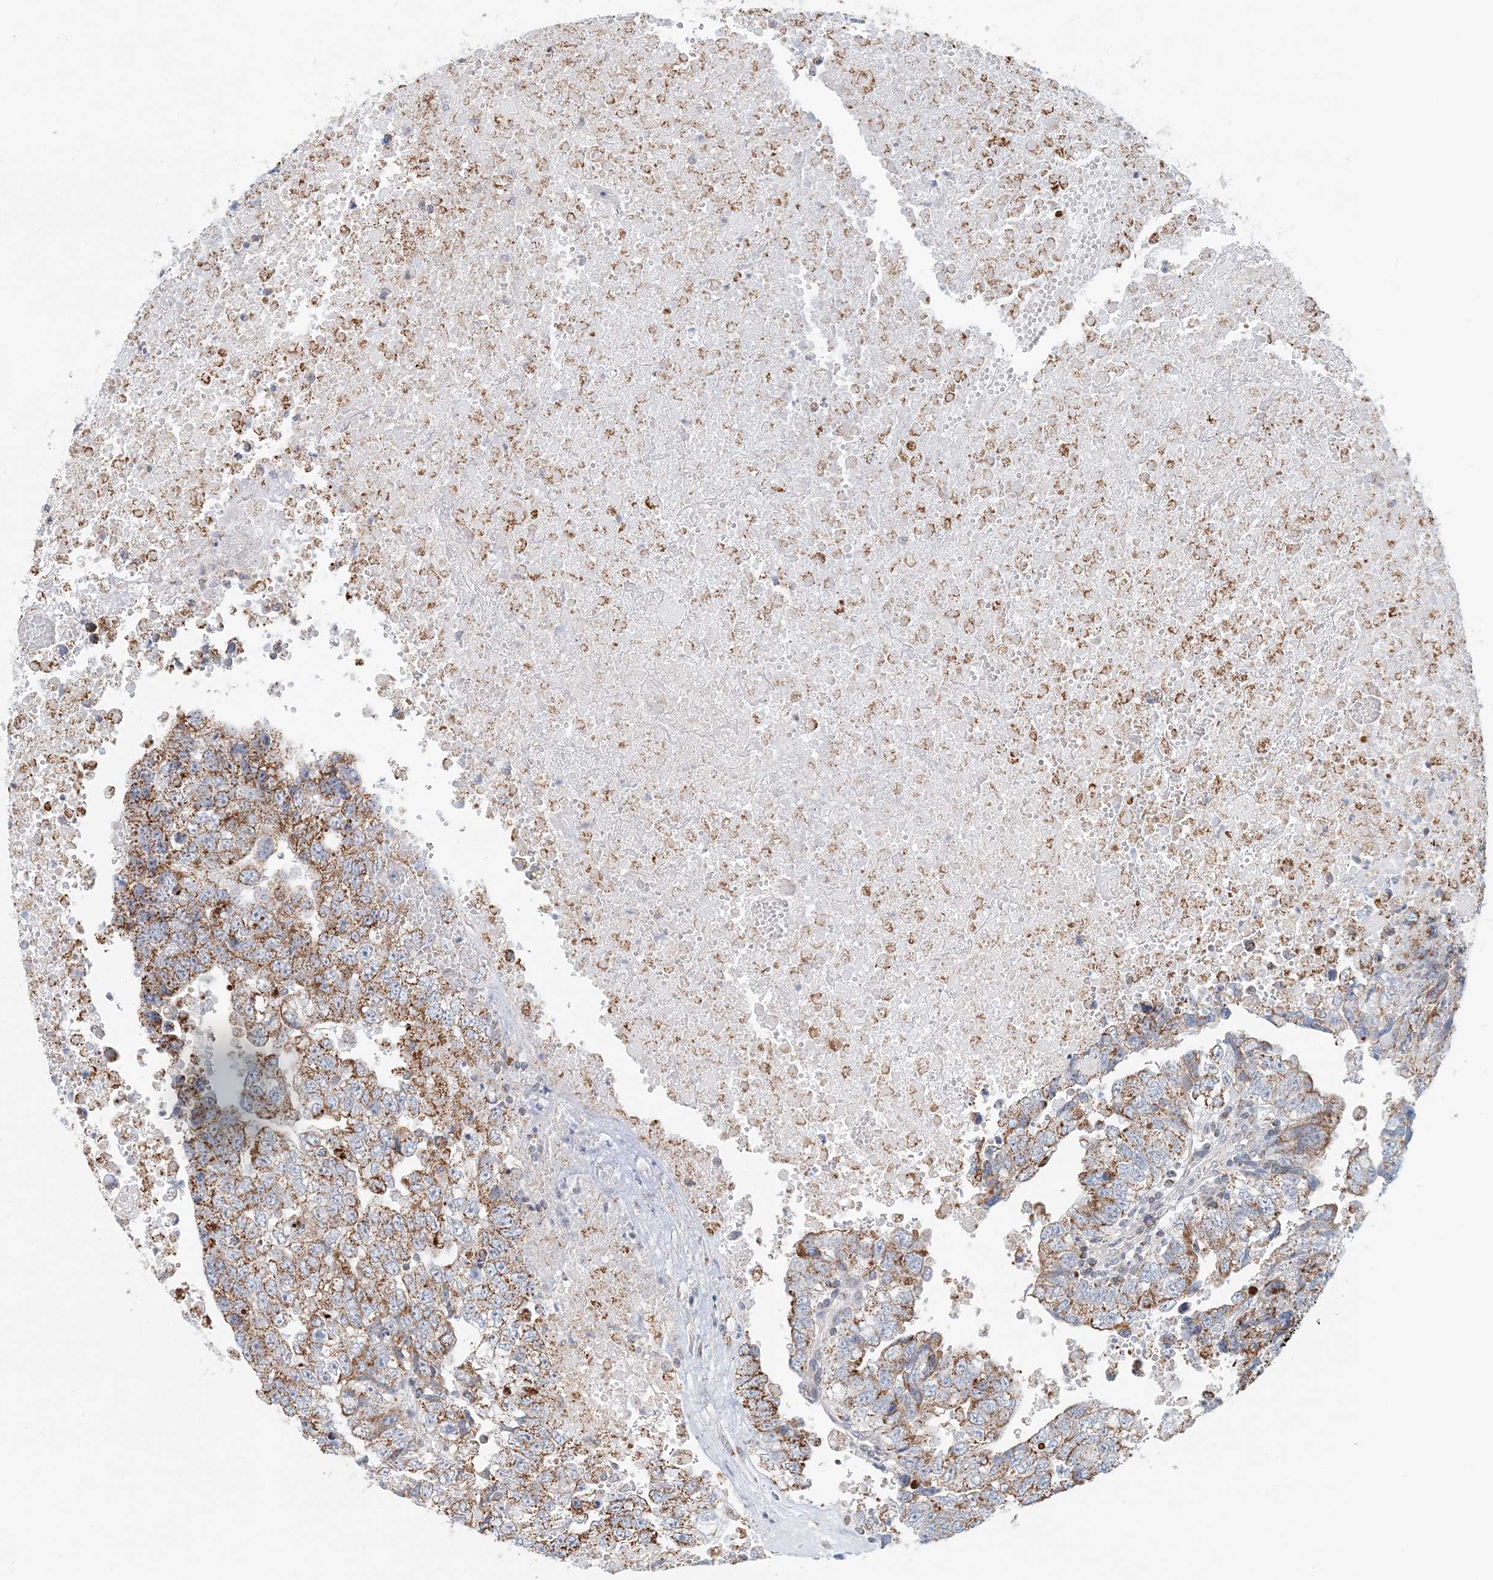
{"staining": {"intensity": "moderate", "quantity": ">75%", "location": "cytoplasmic/membranous"}, "tissue": "testis cancer", "cell_type": "Tumor cells", "image_type": "cancer", "snomed": [{"axis": "morphology", "description": "Carcinoma, Embryonal, NOS"}, {"axis": "topography", "description": "Testis"}], "caption": "A brown stain shows moderate cytoplasmic/membranous expression of a protein in human testis cancer (embryonal carcinoma) tumor cells.", "gene": "BDH1", "patient": {"sex": "male", "age": 37}}